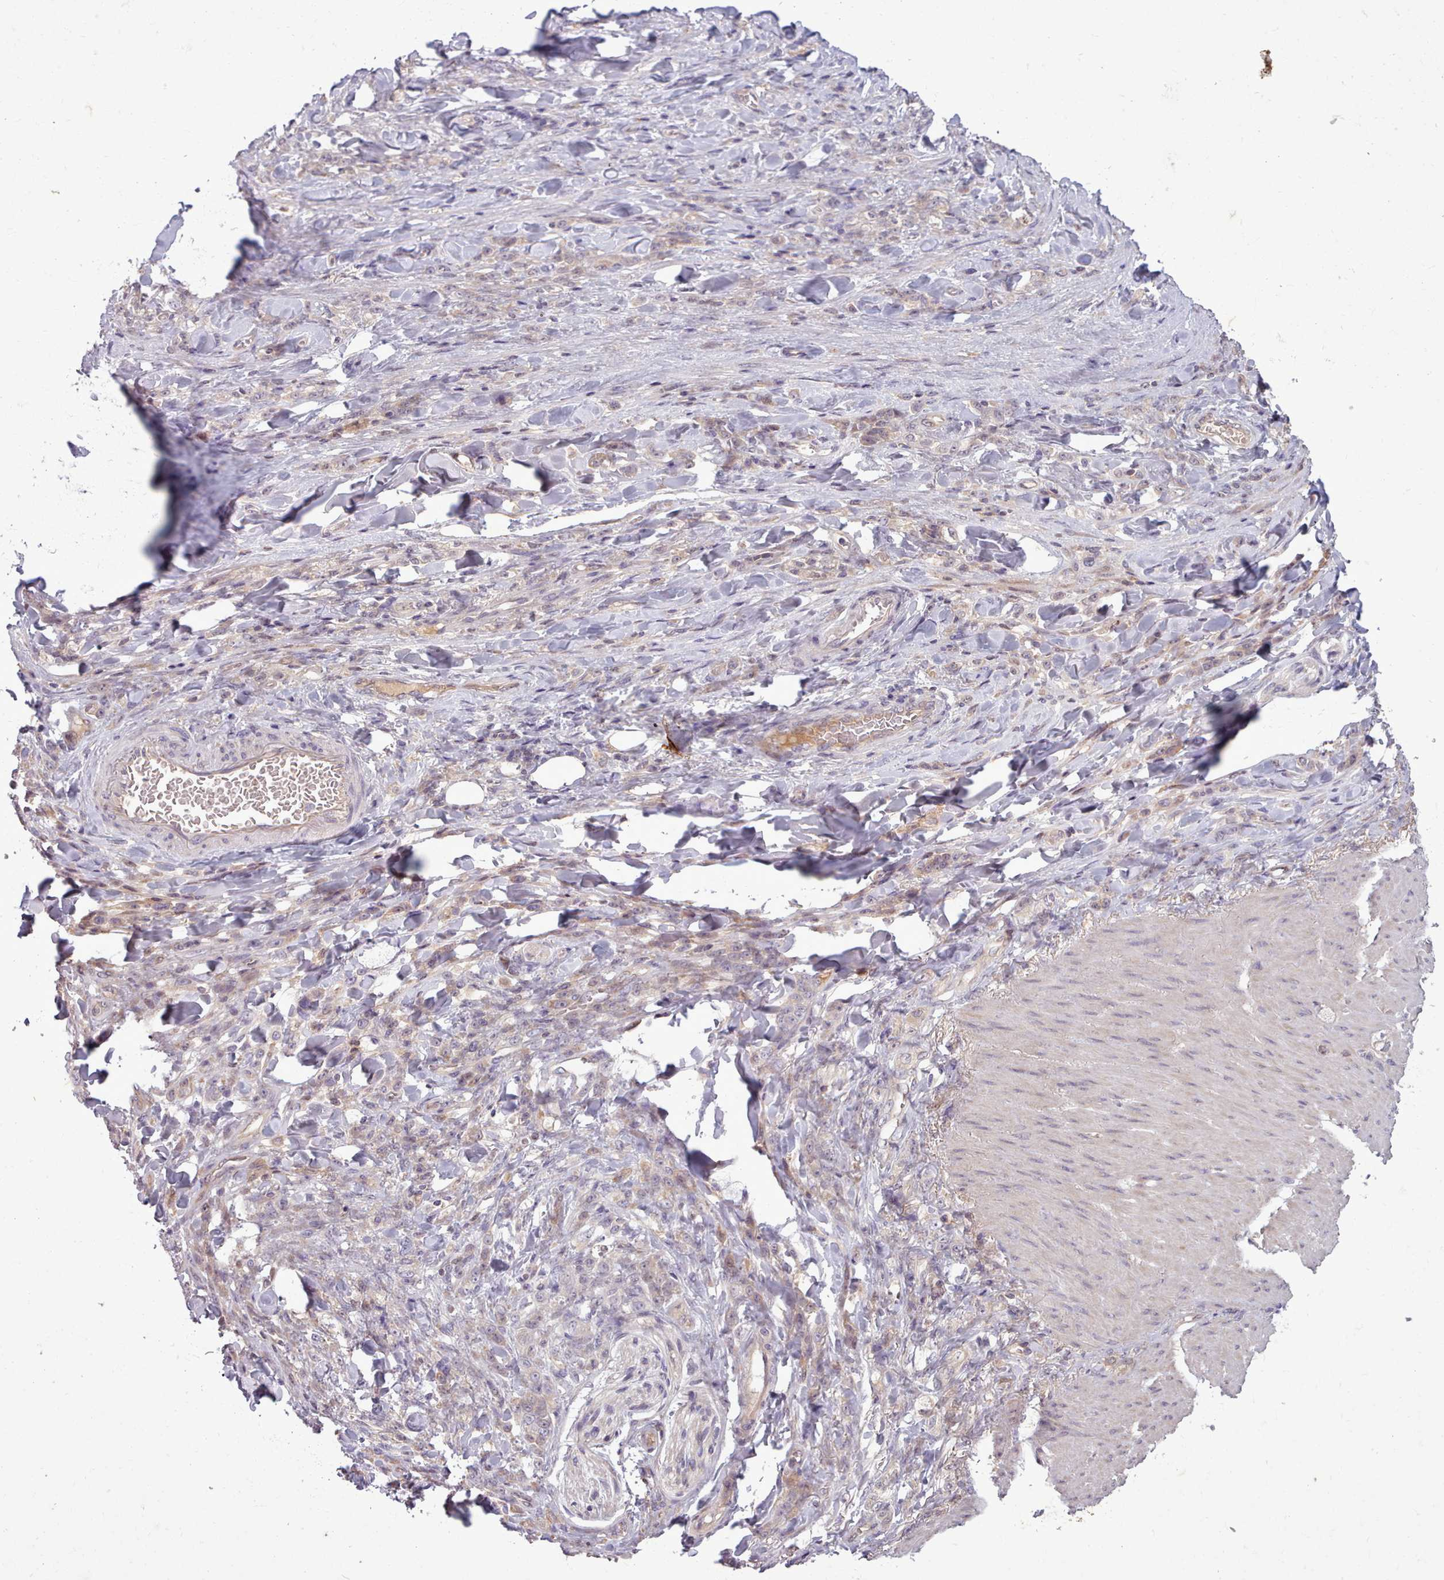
{"staining": {"intensity": "weak", "quantity": "25%-75%", "location": "cytoplasmic/membranous"}, "tissue": "stomach cancer", "cell_type": "Tumor cells", "image_type": "cancer", "snomed": [{"axis": "morphology", "description": "Normal tissue, NOS"}, {"axis": "morphology", "description": "Adenocarcinoma, NOS"}, {"axis": "topography", "description": "Stomach"}], "caption": "Immunohistochemical staining of human stomach cancer shows low levels of weak cytoplasmic/membranous protein positivity in approximately 25%-75% of tumor cells. (Stains: DAB (3,3'-diaminobenzidine) in brown, nuclei in blue, Microscopy: brightfield microscopy at high magnification).", "gene": "NMRK1", "patient": {"sex": "male", "age": 82}}